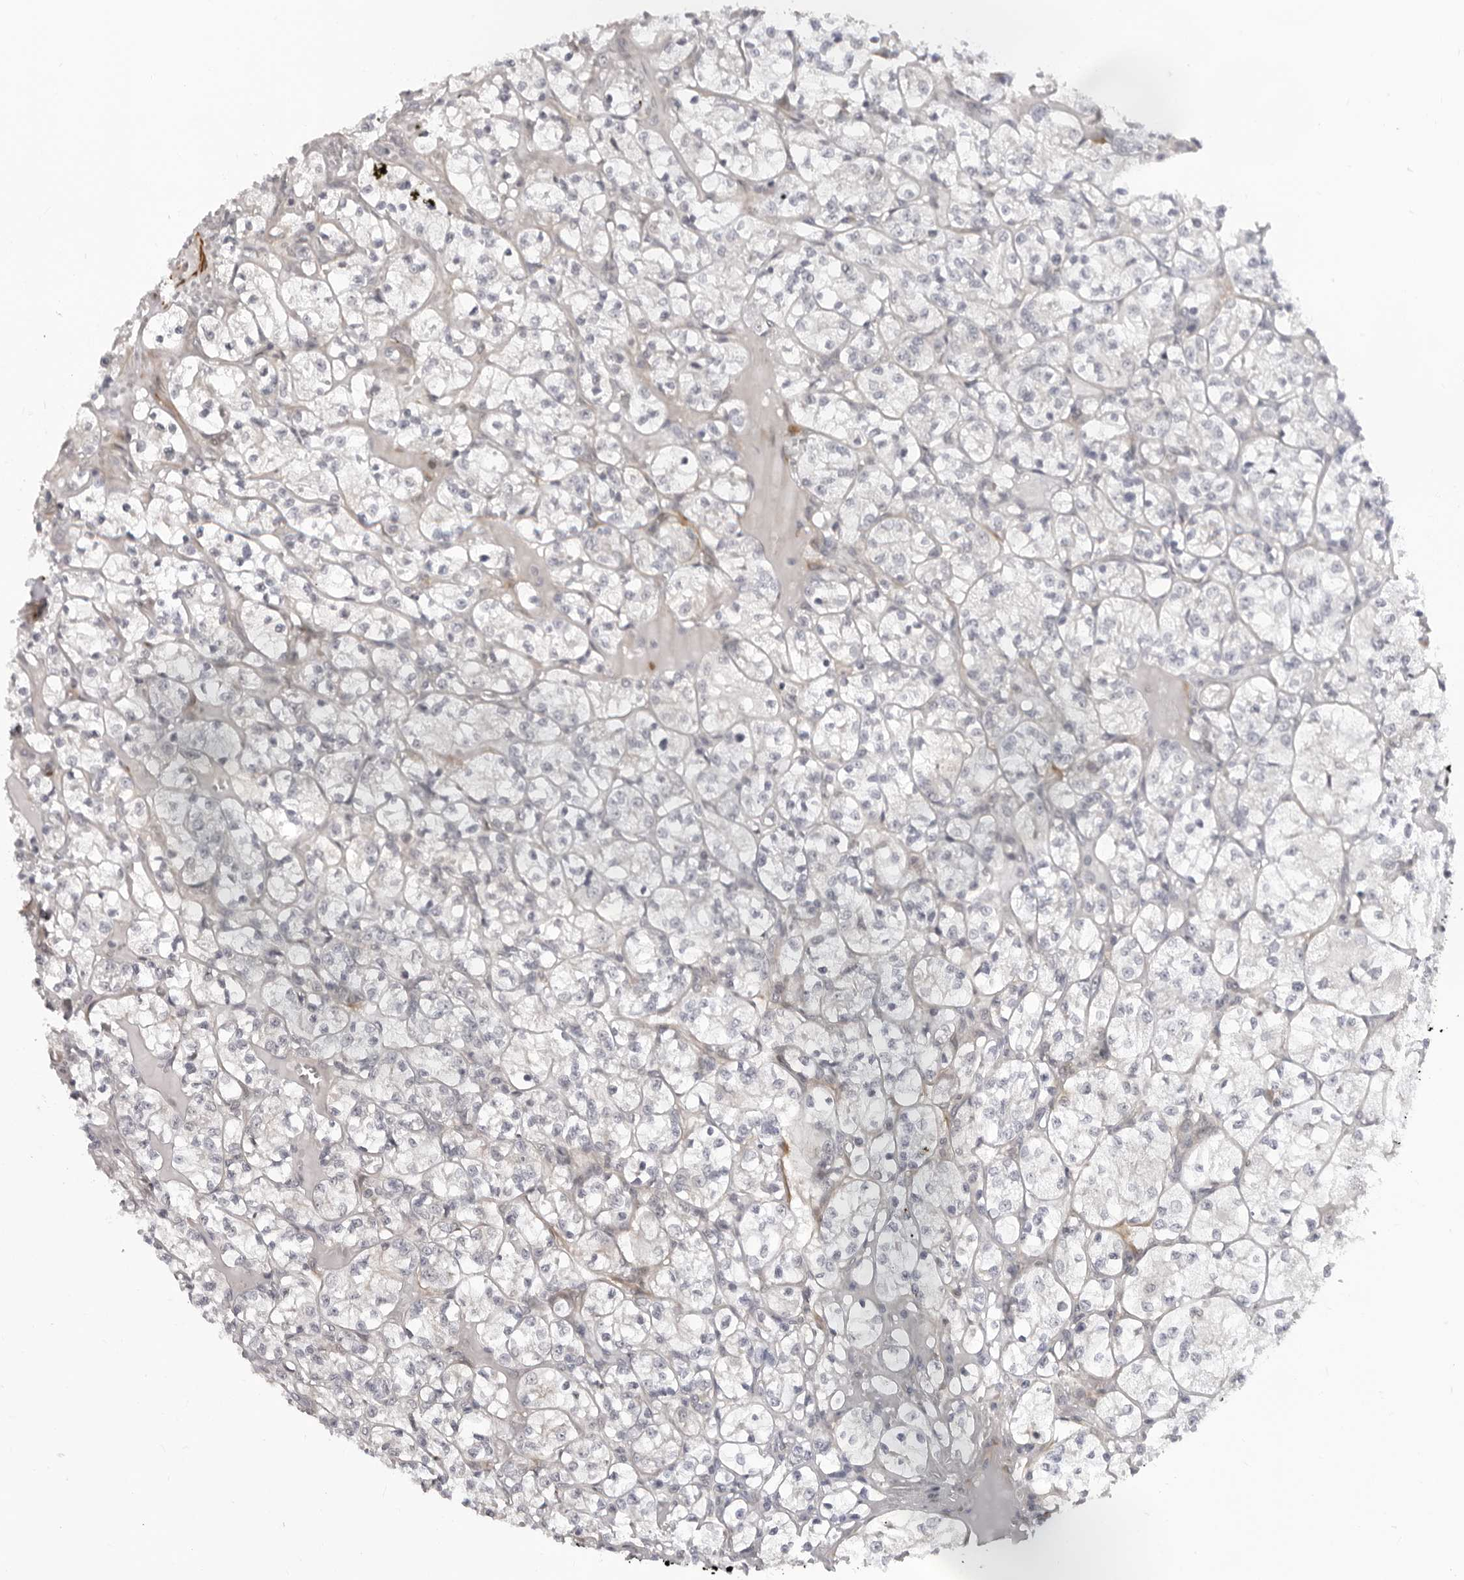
{"staining": {"intensity": "negative", "quantity": "none", "location": "none"}, "tissue": "renal cancer", "cell_type": "Tumor cells", "image_type": "cancer", "snomed": [{"axis": "morphology", "description": "Adenocarcinoma, NOS"}, {"axis": "topography", "description": "Kidney"}], "caption": "The immunohistochemistry (IHC) photomicrograph has no significant positivity in tumor cells of renal cancer (adenocarcinoma) tissue. The staining was performed using DAB (3,3'-diaminobenzidine) to visualize the protein expression in brown, while the nuclei were stained in blue with hematoxylin (Magnification: 20x).", "gene": "SRGAP2", "patient": {"sex": "female", "age": 69}}